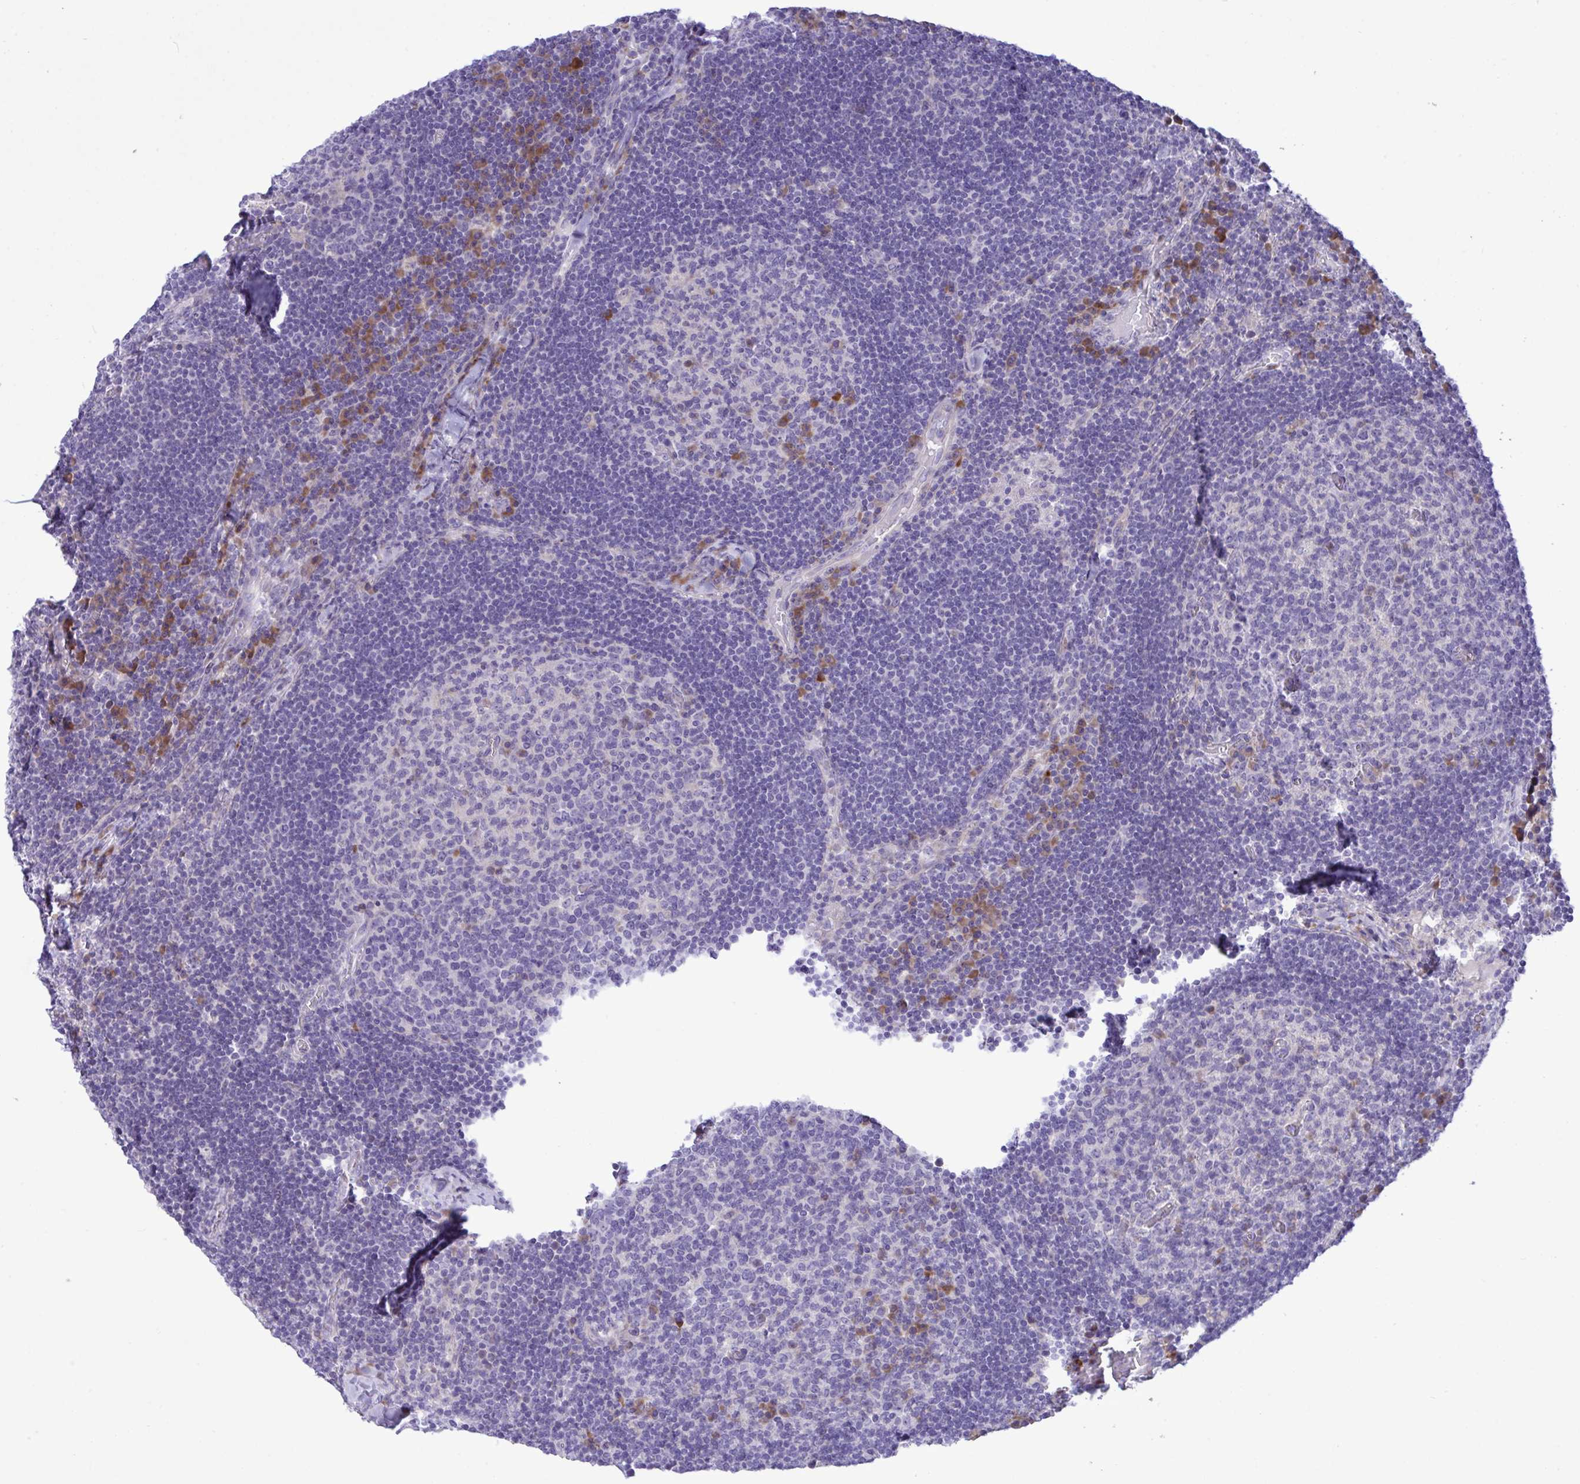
{"staining": {"intensity": "moderate", "quantity": "<25%", "location": "cytoplasmic/membranous"}, "tissue": "lymph node", "cell_type": "Germinal center cells", "image_type": "normal", "snomed": [{"axis": "morphology", "description": "Normal tissue, NOS"}, {"axis": "topography", "description": "Lymph node"}], "caption": "Immunohistochemistry (IHC) image of normal lymph node: human lymph node stained using immunohistochemistry (IHC) displays low levels of moderate protein expression localized specifically in the cytoplasmic/membranous of germinal center cells, appearing as a cytoplasmic/membranous brown color.", "gene": "FAM86B1", "patient": {"sex": "male", "age": 67}}